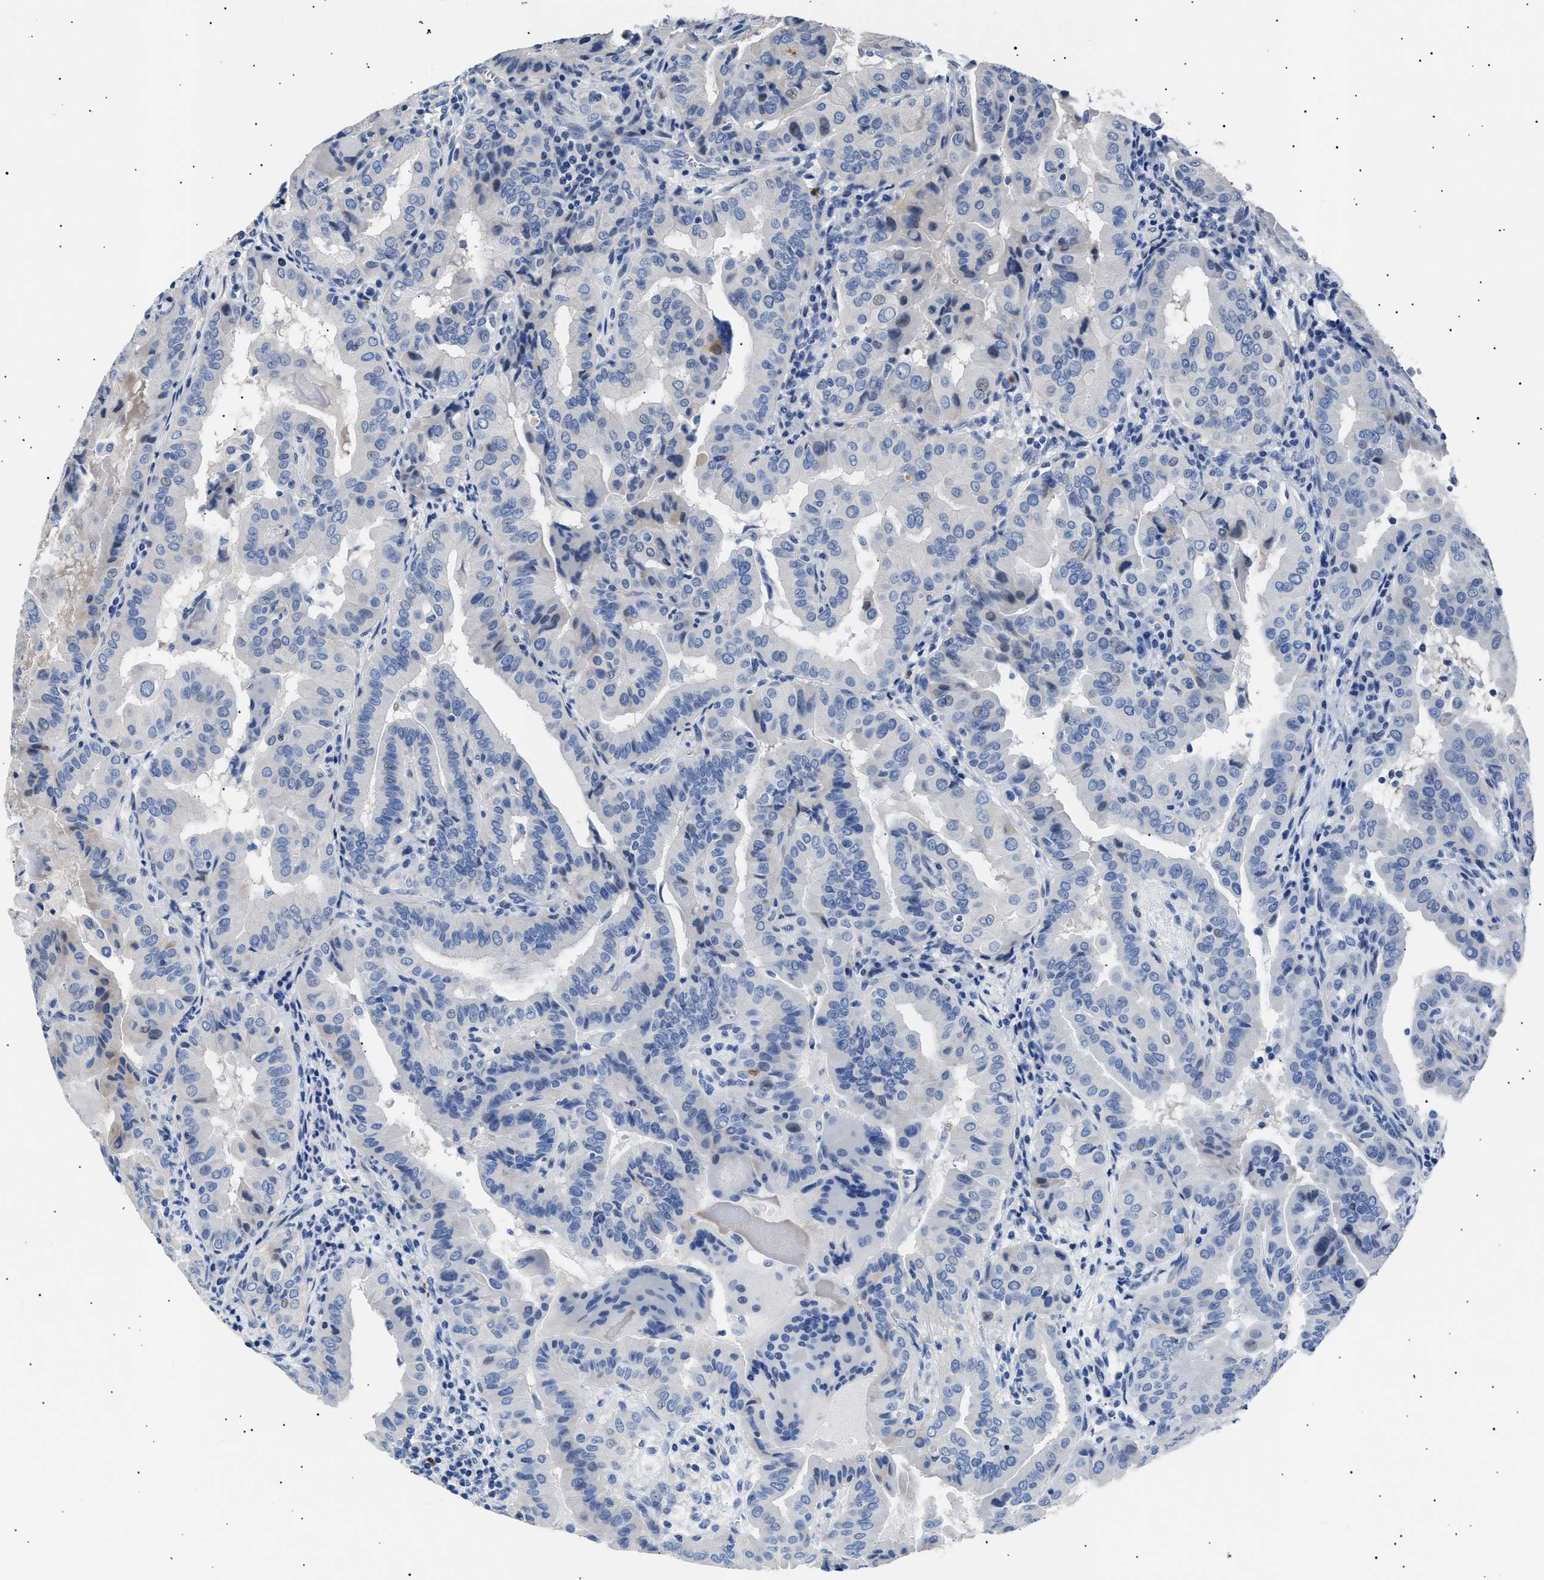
{"staining": {"intensity": "negative", "quantity": "none", "location": "none"}, "tissue": "thyroid cancer", "cell_type": "Tumor cells", "image_type": "cancer", "snomed": [{"axis": "morphology", "description": "Papillary adenocarcinoma, NOS"}, {"axis": "topography", "description": "Thyroid gland"}], "caption": "This is an IHC photomicrograph of thyroid papillary adenocarcinoma. There is no expression in tumor cells.", "gene": "HEMGN", "patient": {"sex": "male", "age": 33}}